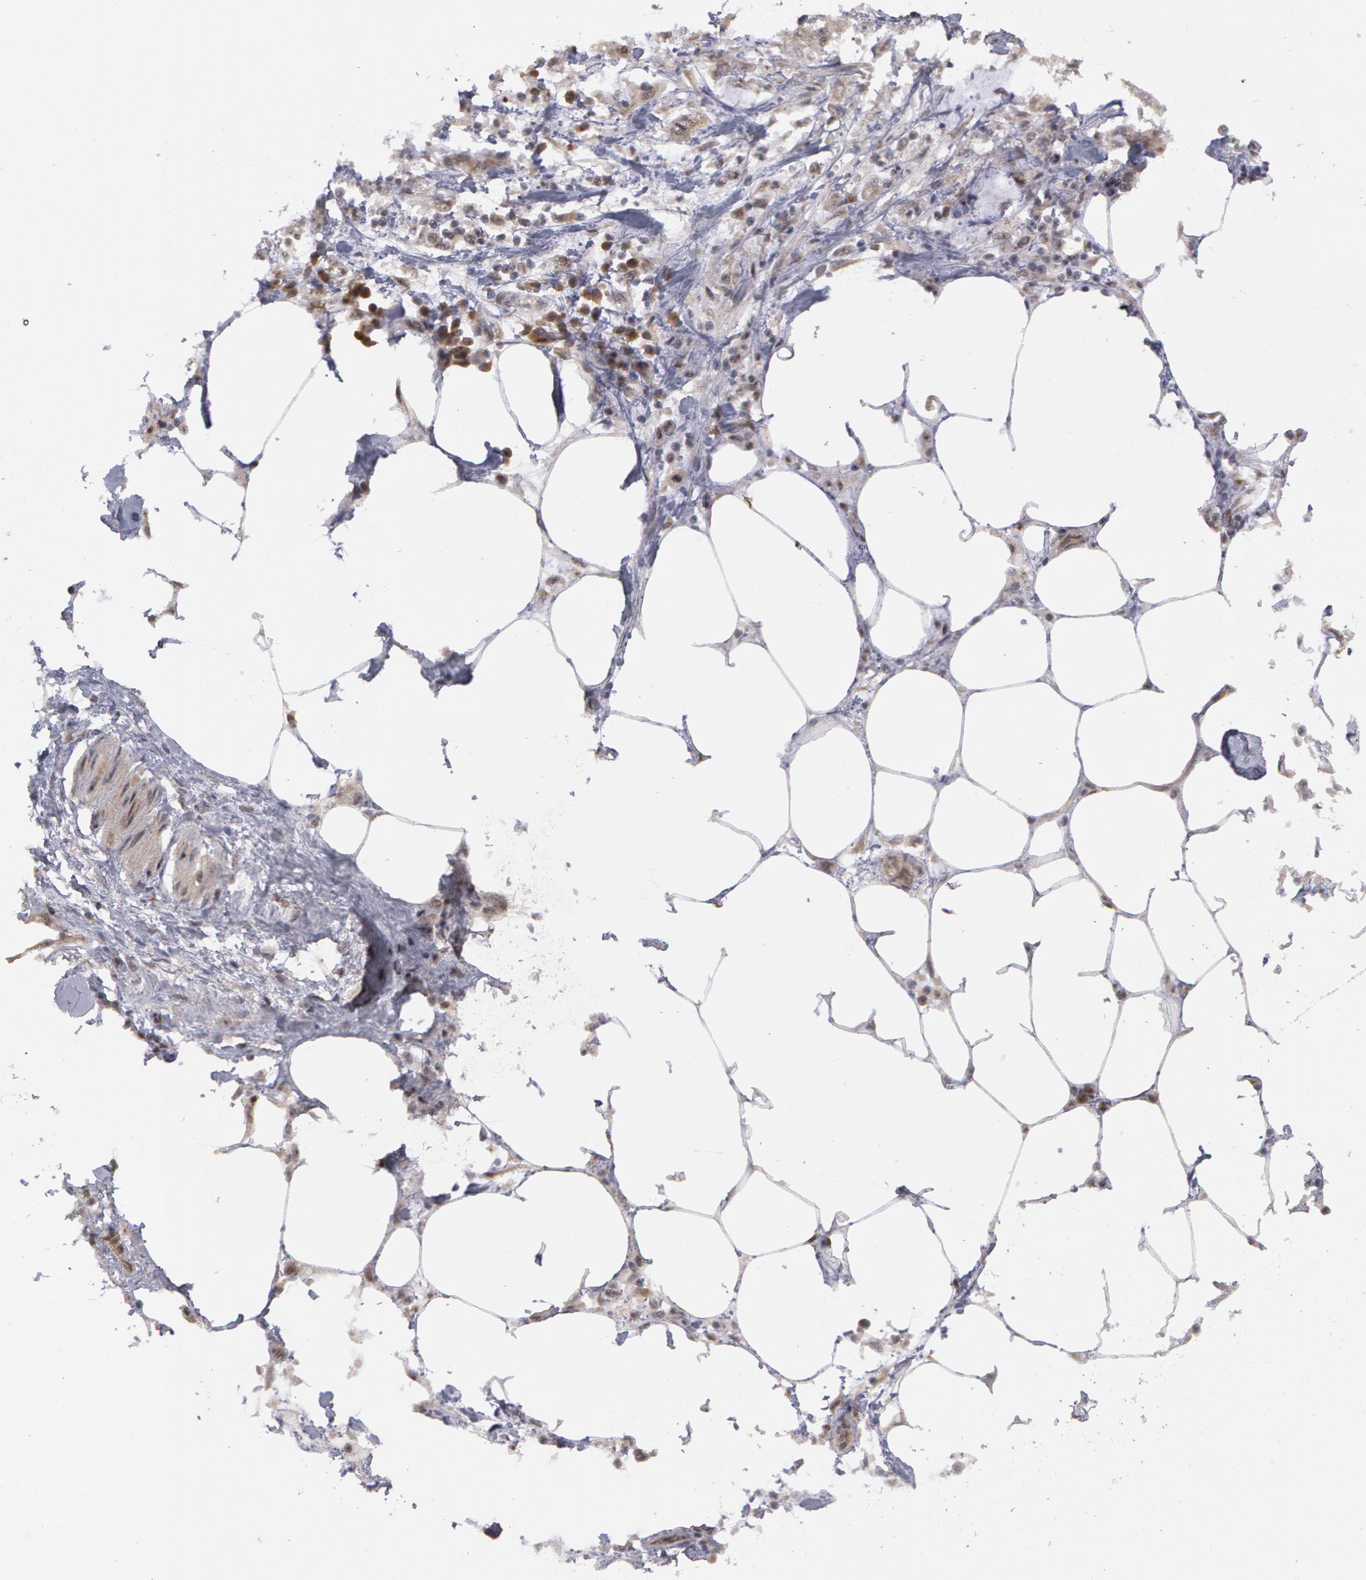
{"staining": {"intensity": "negative", "quantity": "none", "location": "none"}, "tissue": "pancreatic cancer", "cell_type": "Tumor cells", "image_type": "cancer", "snomed": [{"axis": "morphology", "description": "Adenocarcinoma, NOS"}, {"axis": "topography", "description": "Pancreas"}, {"axis": "topography", "description": "Stomach, upper"}], "caption": "A histopathology image of human pancreatic cancer is negative for staining in tumor cells.", "gene": "STX5", "patient": {"sex": "male", "age": 77}}